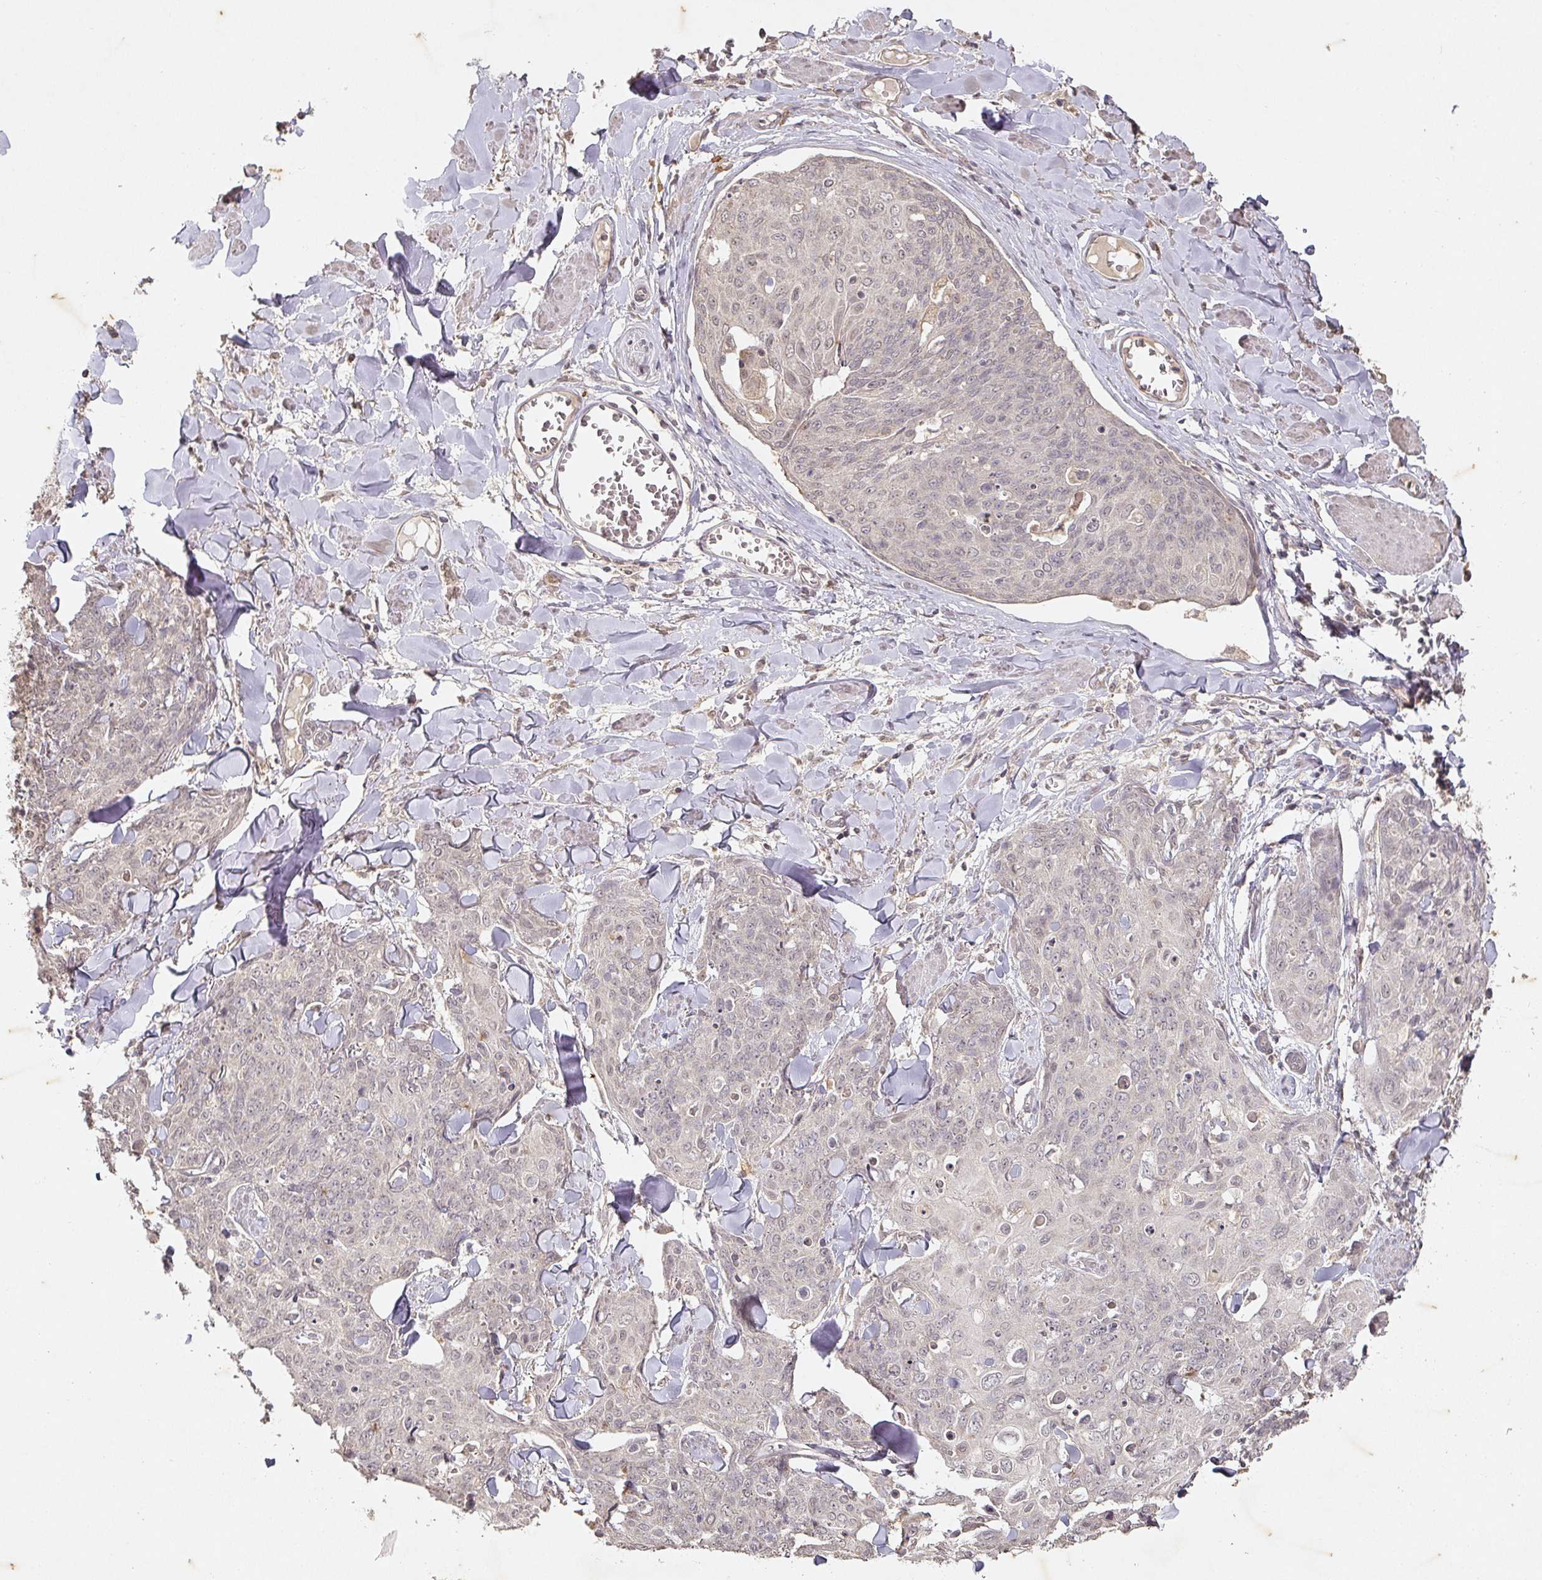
{"staining": {"intensity": "negative", "quantity": "none", "location": "none"}, "tissue": "skin cancer", "cell_type": "Tumor cells", "image_type": "cancer", "snomed": [{"axis": "morphology", "description": "Squamous cell carcinoma, NOS"}, {"axis": "topography", "description": "Skin"}, {"axis": "topography", "description": "Vulva"}], "caption": "The micrograph exhibits no significant staining in tumor cells of squamous cell carcinoma (skin).", "gene": "CAPN5", "patient": {"sex": "female", "age": 85}}